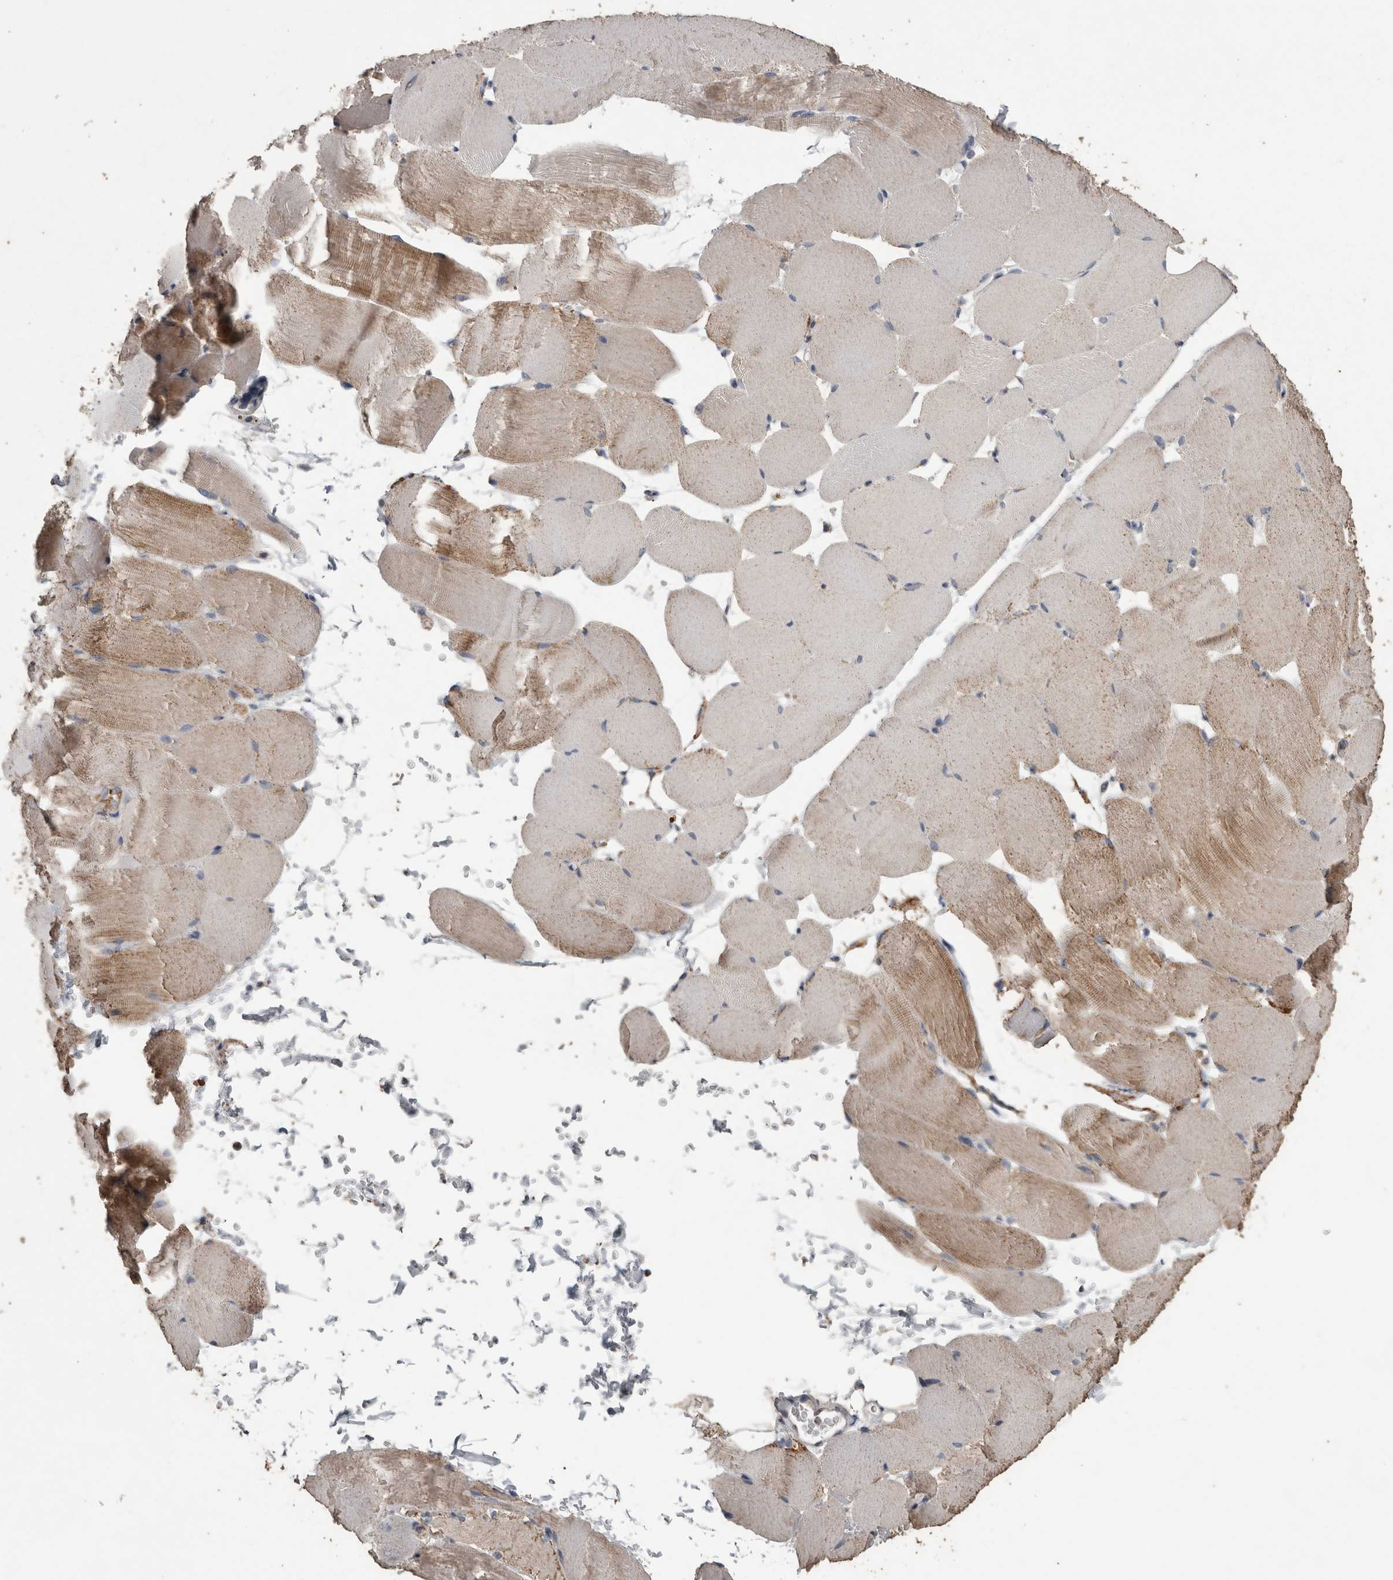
{"staining": {"intensity": "weak", "quantity": "<25%", "location": "cytoplasmic/membranous"}, "tissue": "skeletal muscle", "cell_type": "Myocytes", "image_type": "normal", "snomed": [{"axis": "morphology", "description": "Normal tissue, NOS"}, {"axis": "topography", "description": "Skeletal muscle"}, {"axis": "topography", "description": "Parathyroid gland"}], "caption": "A micrograph of skeletal muscle stained for a protein exhibits no brown staining in myocytes. (Brightfield microscopy of DAB (3,3'-diaminobenzidine) IHC at high magnification).", "gene": "ACADM", "patient": {"sex": "female", "age": 37}}